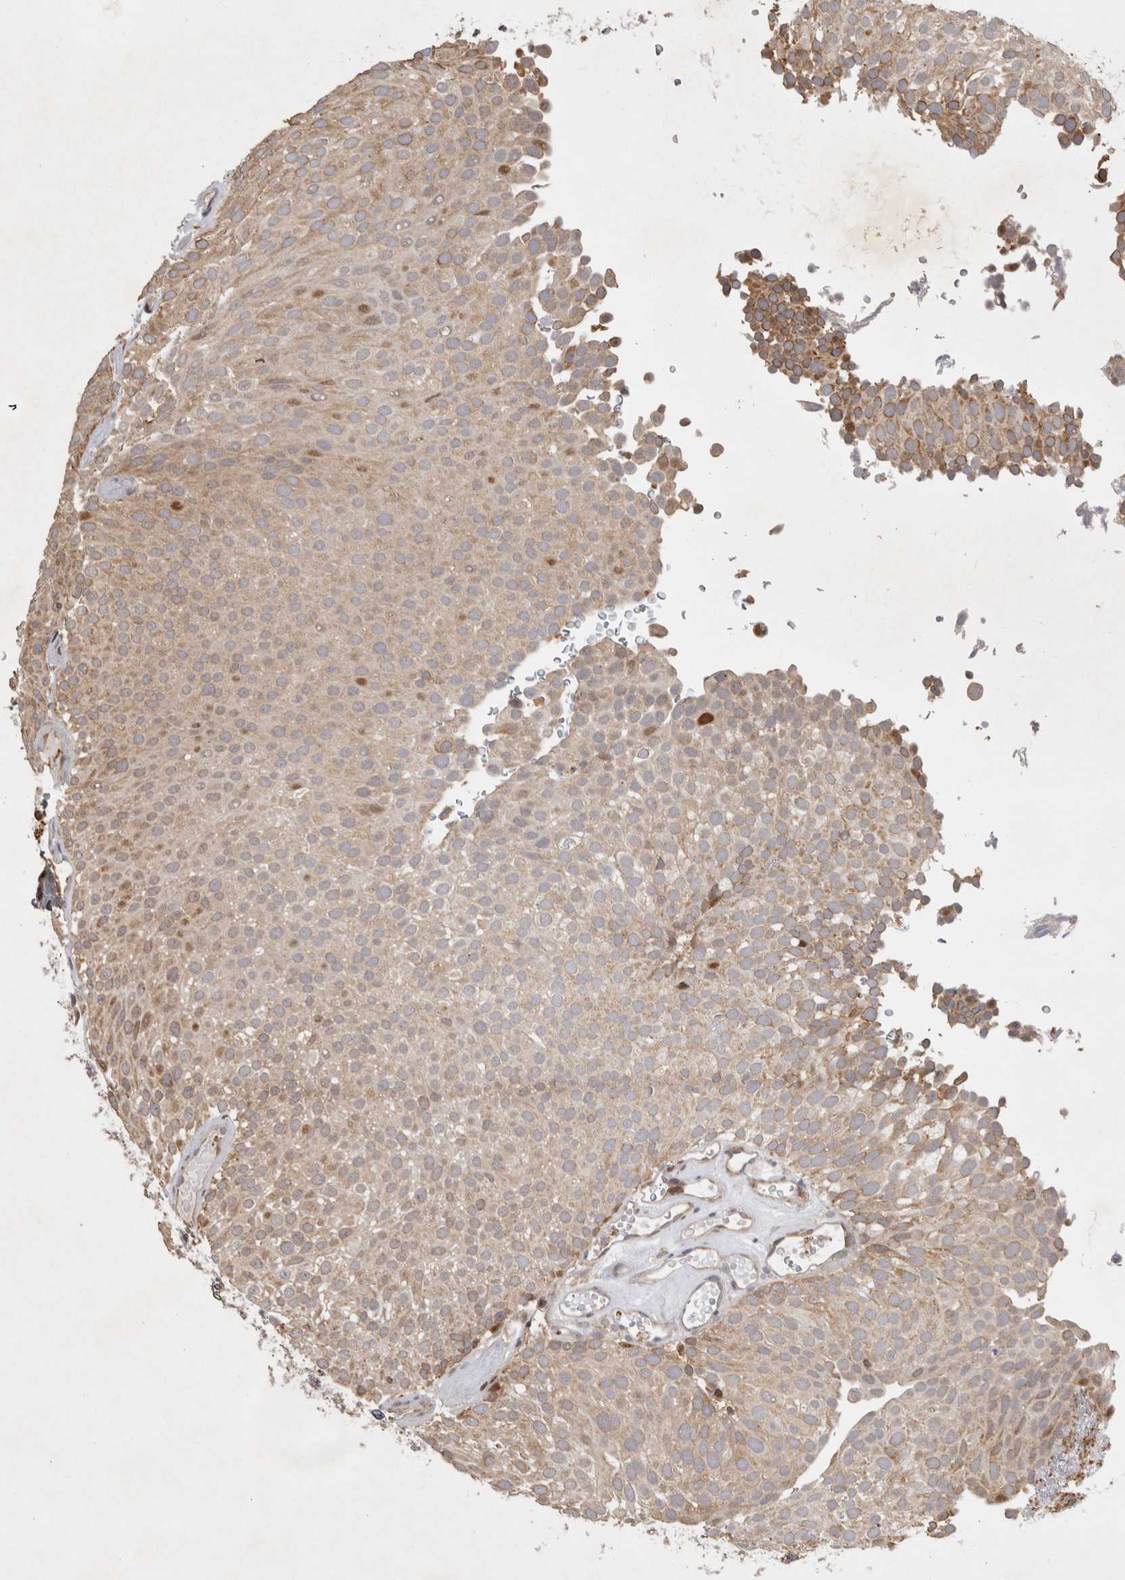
{"staining": {"intensity": "weak", "quantity": "<25%", "location": "cytoplasmic/membranous"}, "tissue": "urothelial cancer", "cell_type": "Tumor cells", "image_type": "cancer", "snomed": [{"axis": "morphology", "description": "Urothelial carcinoma, Low grade"}, {"axis": "topography", "description": "Urinary bladder"}], "caption": "This photomicrograph is of urothelial cancer stained with immunohistochemistry (IHC) to label a protein in brown with the nuclei are counter-stained blue. There is no positivity in tumor cells.", "gene": "C8orf58", "patient": {"sex": "male", "age": 78}}